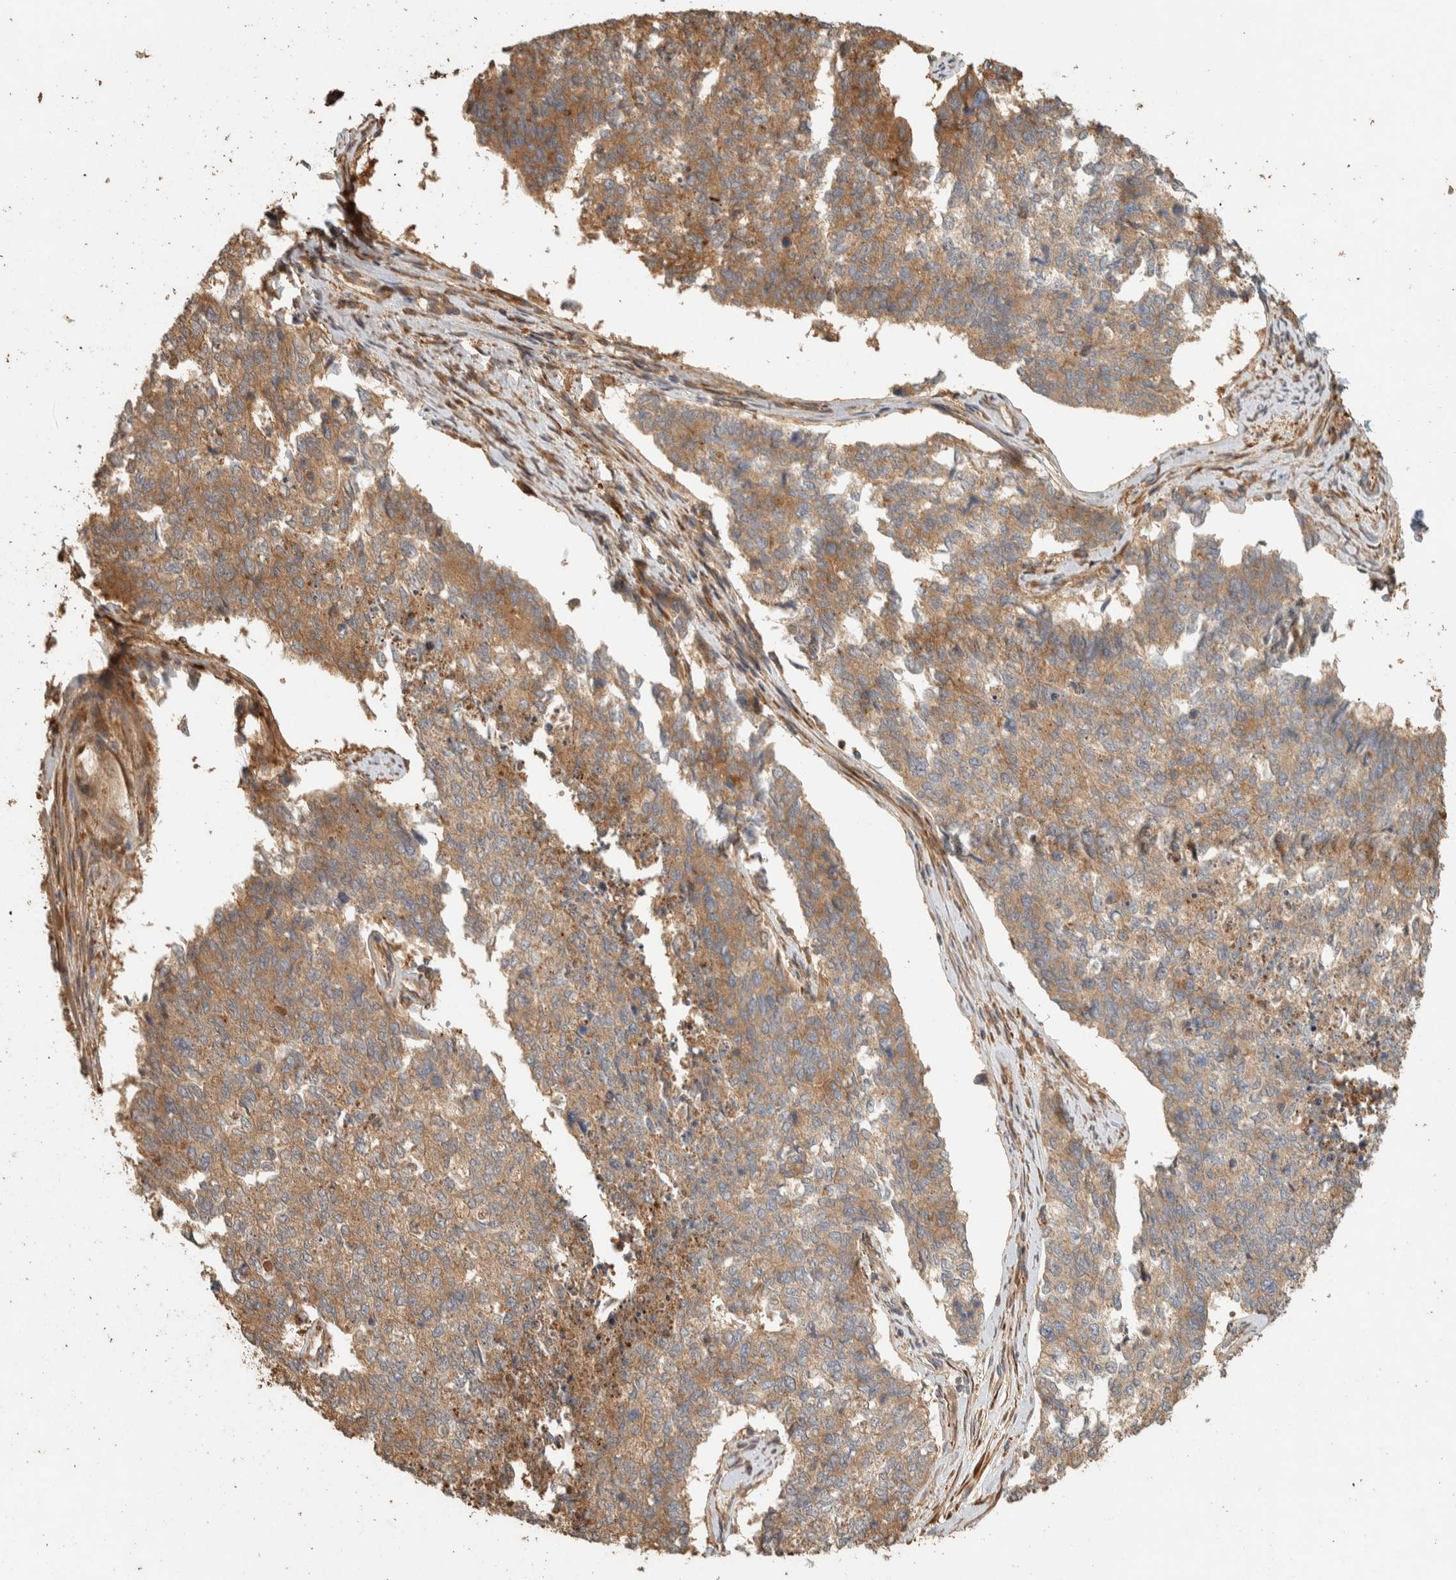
{"staining": {"intensity": "moderate", "quantity": ">75%", "location": "cytoplasmic/membranous"}, "tissue": "cervical cancer", "cell_type": "Tumor cells", "image_type": "cancer", "snomed": [{"axis": "morphology", "description": "Squamous cell carcinoma, NOS"}, {"axis": "topography", "description": "Cervix"}], "caption": "Squamous cell carcinoma (cervical) stained with a protein marker exhibits moderate staining in tumor cells.", "gene": "EXOC7", "patient": {"sex": "female", "age": 63}}